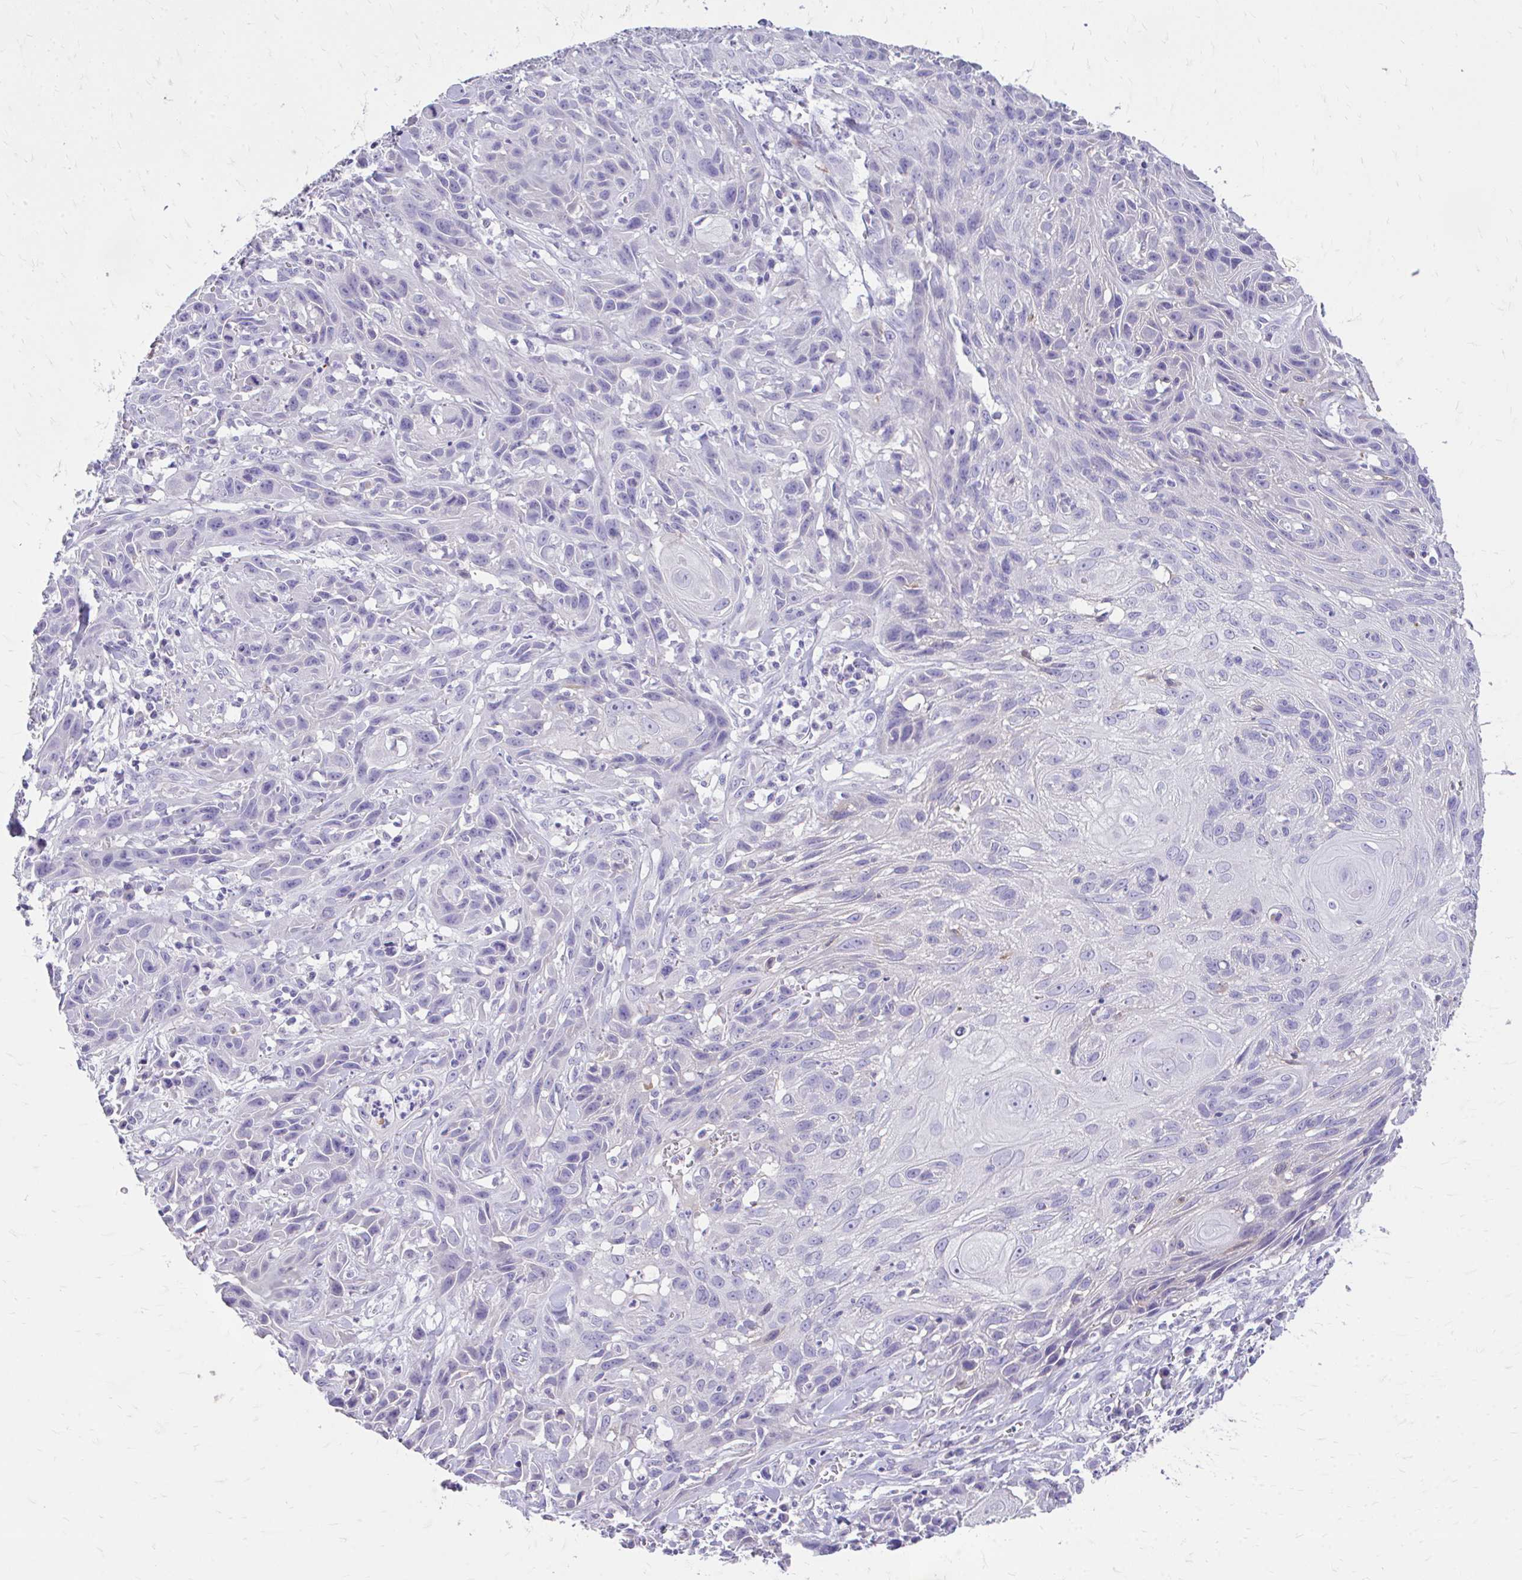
{"staining": {"intensity": "negative", "quantity": "none", "location": "none"}, "tissue": "skin cancer", "cell_type": "Tumor cells", "image_type": "cancer", "snomed": [{"axis": "morphology", "description": "Squamous cell carcinoma, NOS"}, {"axis": "topography", "description": "Skin"}, {"axis": "topography", "description": "Vulva"}], "caption": "DAB immunohistochemical staining of skin squamous cell carcinoma shows no significant staining in tumor cells. The staining is performed using DAB brown chromogen with nuclei counter-stained in using hematoxylin.", "gene": "CFH", "patient": {"sex": "female", "age": 83}}